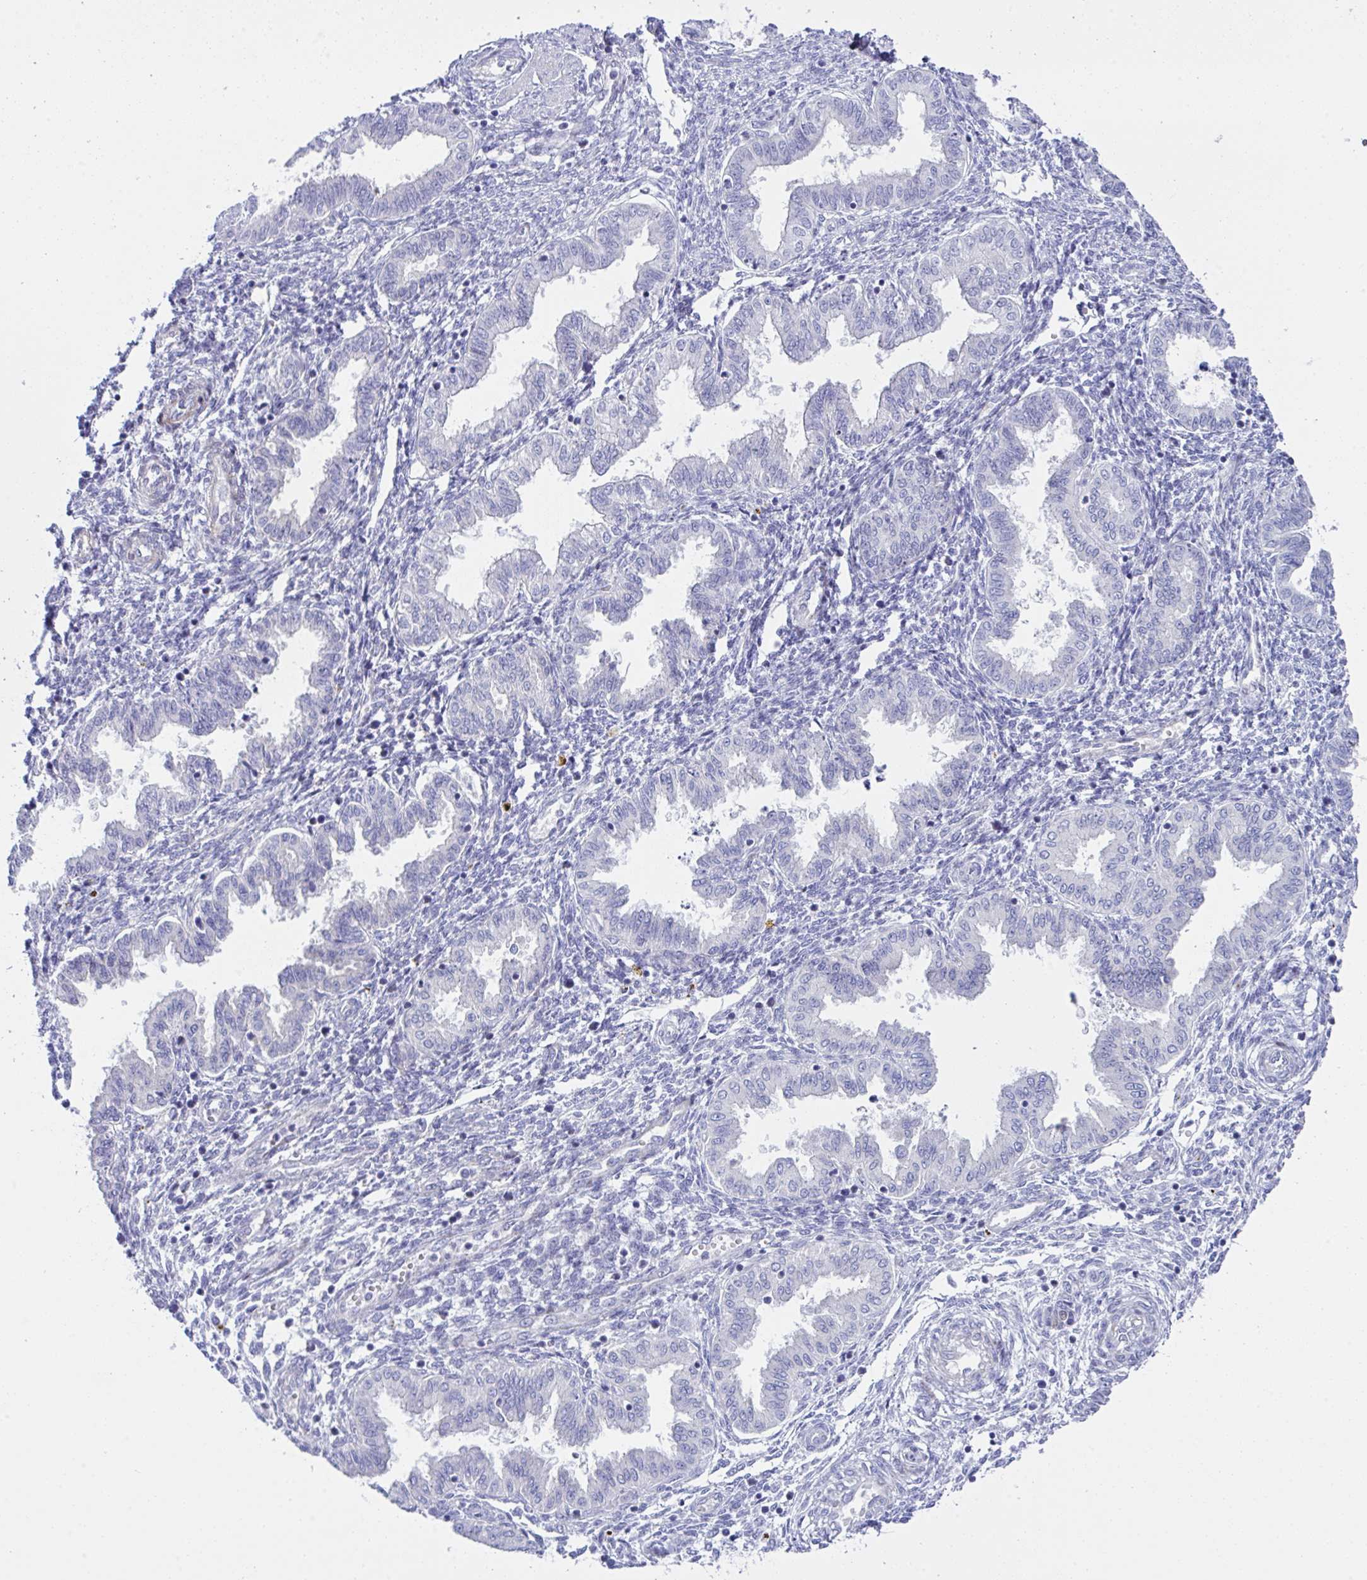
{"staining": {"intensity": "negative", "quantity": "none", "location": "none"}, "tissue": "endometrium", "cell_type": "Cells in endometrial stroma", "image_type": "normal", "snomed": [{"axis": "morphology", "description": "Normal tissue, NOS"}, {"axis": "topography", "description": "Endometrium"}], "caption": "IHC of unremarkable endometrium shows no expression in cells in endometrial stroma.", "gene": "ZNF713", "patient": {"sex": "female", "age": 33}}